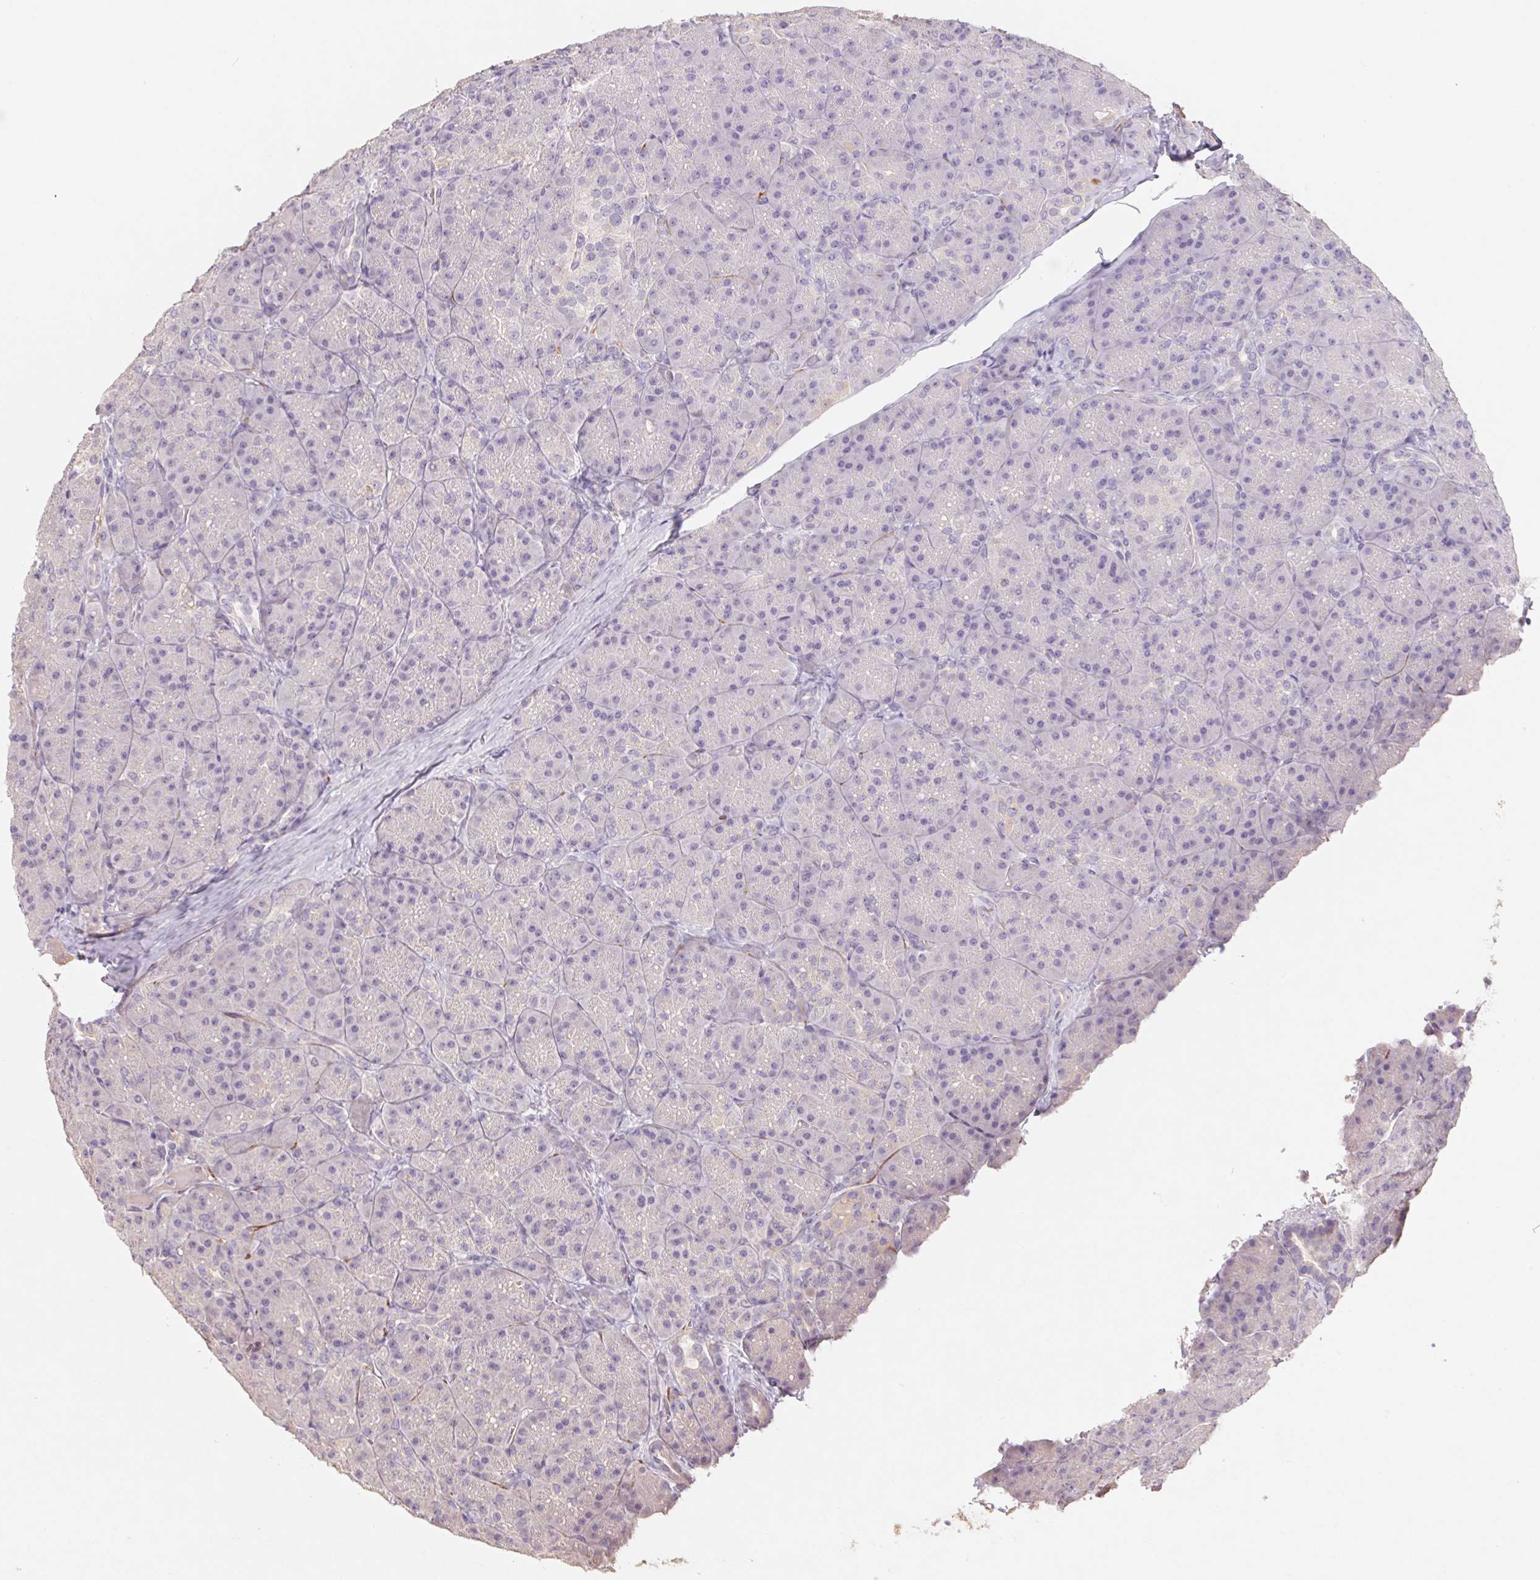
{"staining": {"intensity": "negative", "quantity": "none", "location": "none"}, "tissue": "pancreas", "cell_type": "Exocrine glandular cells", "image_type": "normal", "snomed": [{"axis": "morphology", "description": "Normal tissue, NOS"}, {"axis": "topography", "description": "Pancreas"}], "caption": "Immunohistochemistry of benign human pancreas shows no expression in exocrine glandular cells.", "gene": "GRM2", "patient": {"sex": "male", "age": 57}}